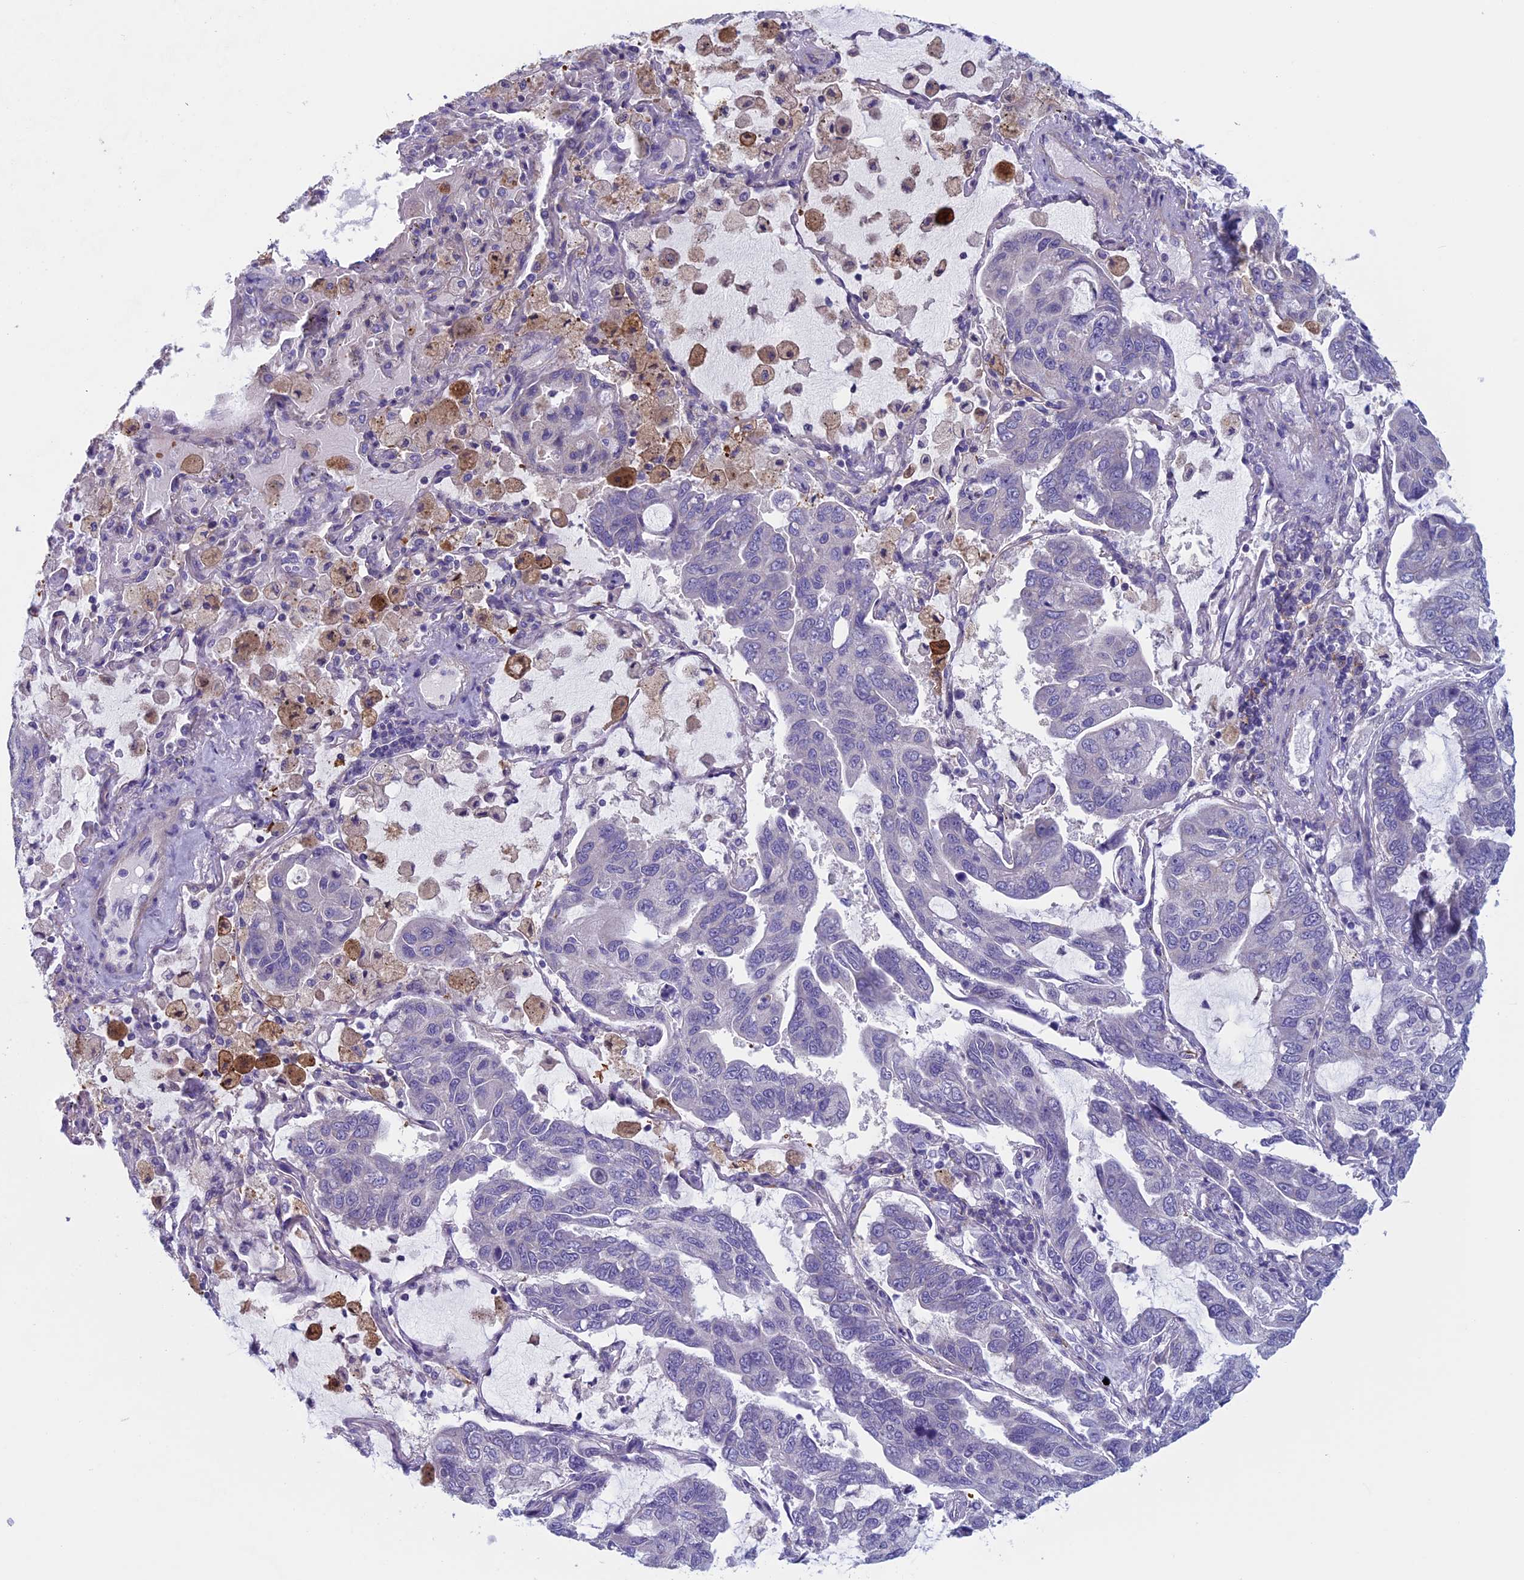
{"staining": {"intensity": "negative", "quantity": "none", "location": "none"}, "tissue": "lung cancer", "cell_type": "Tumor cells", "image_type": "cancer", "snomed": [{"axis": "morphology", "description": "Adenocarcinoma, NOS"}, {"axis": "topography", "description": "Lung"}], "caption": "This photomicrograph is of lung cancer stained with immunohistochemistry to label a protein in brown with the nuclei are counter-stained blue. There is no expression in tumor cells.", "gene": "CNOT6L", "patient": {"sex": "male", "age": 64}}